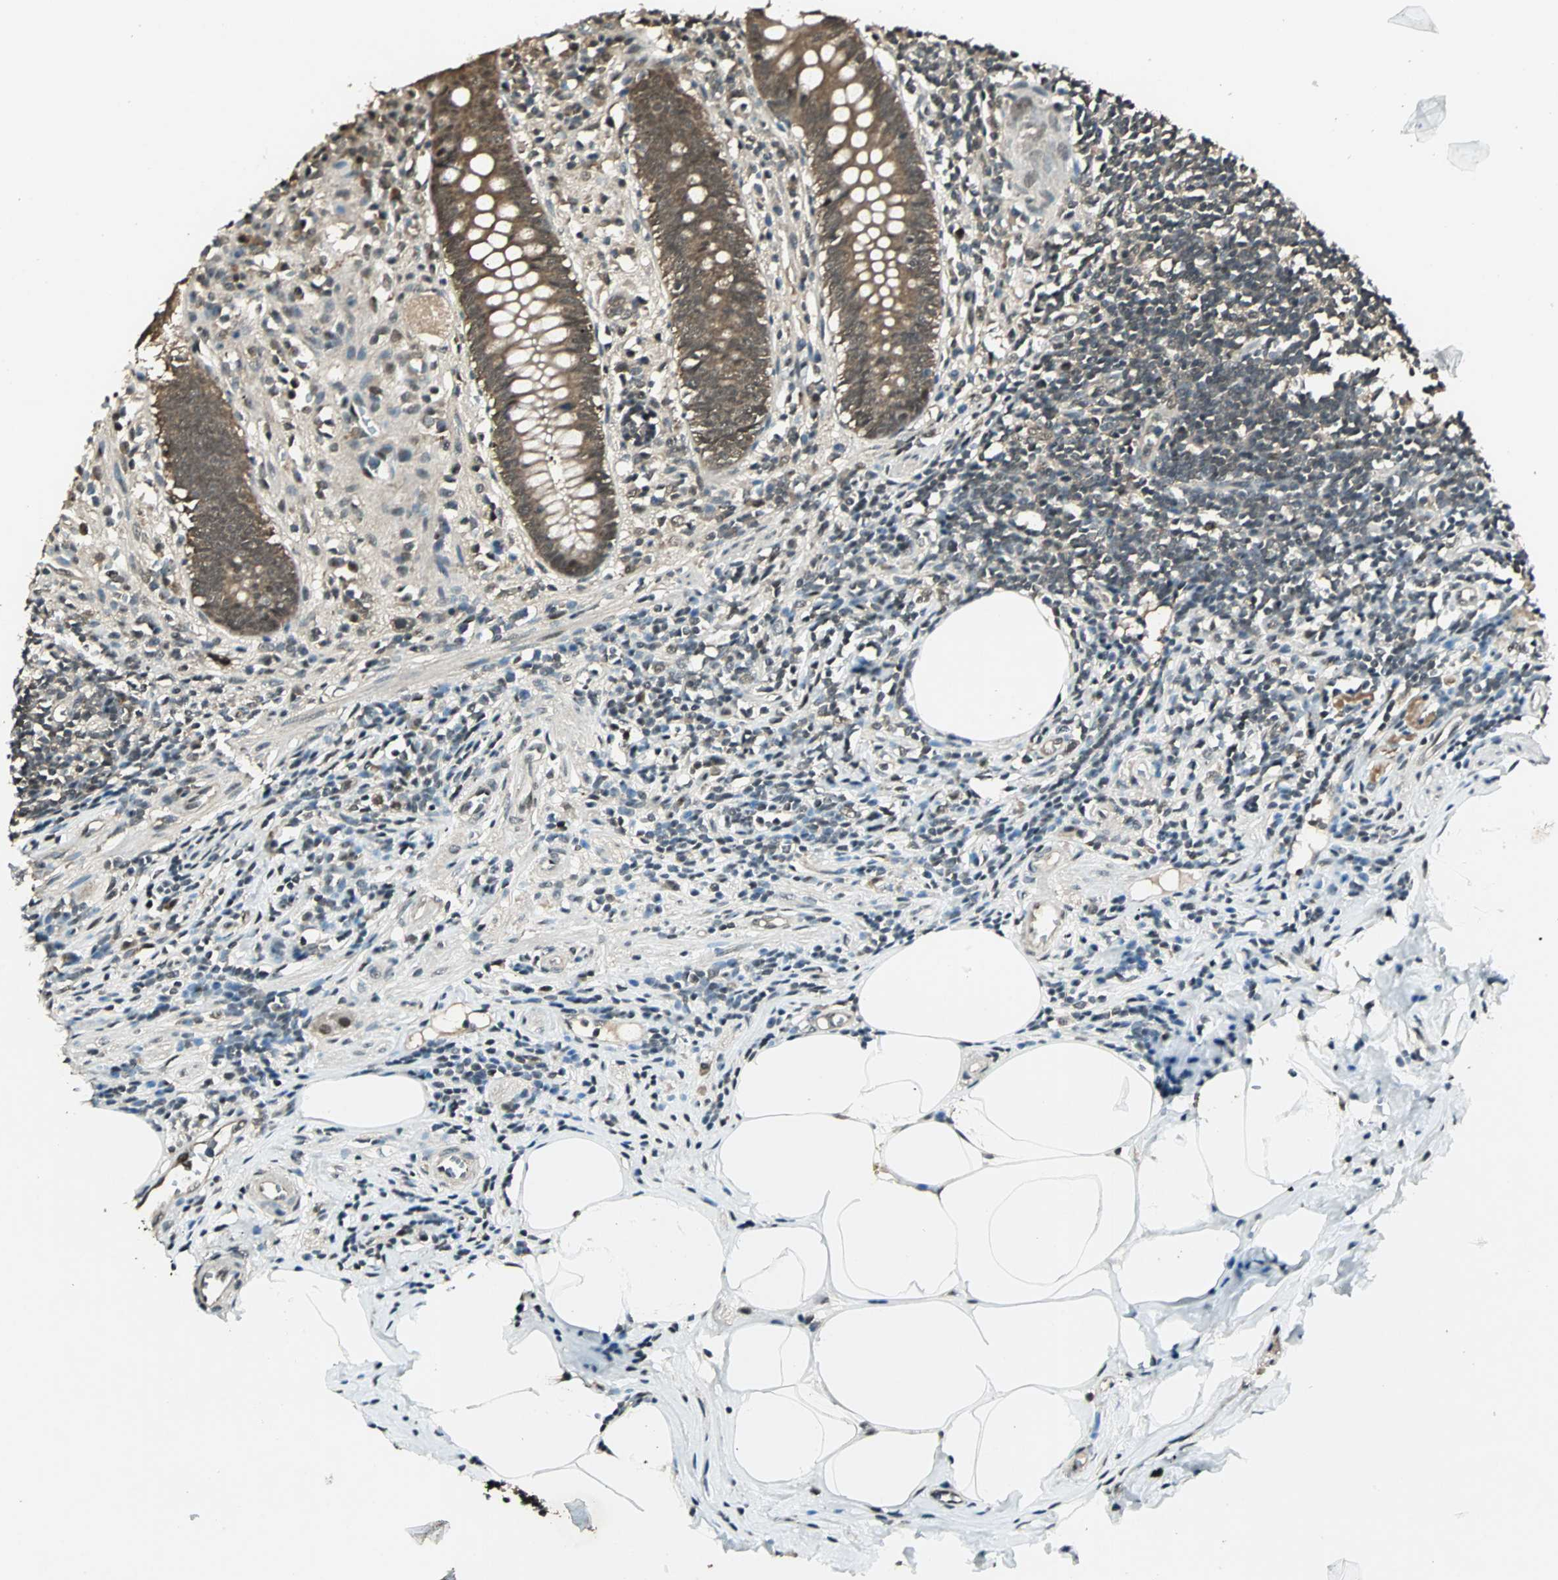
{"staining": {"intensity": "moderate", "quantity": ">75%", "location": "cytoplasmic/membranous,nuclear"}, "tissue": "appendix", "cell_type": "Glandular cells", "image_type": "normal", "snomed": [{"axis": "morphology", "description": "Normal tissue, NOS"}, {"axis": "topography", "description": "Appendix"}], "caption": "This micrograph demonstrates normal appendix stained with immunohistochemistry to label a protein in brown. The cytoplasmic/membranous,nuclear of glandular cells show moderate positivity for the protein. Nuclei are counter-stained blue.", "gene": "ZNF701", "patient": {"sex": "female", "age": 50}}